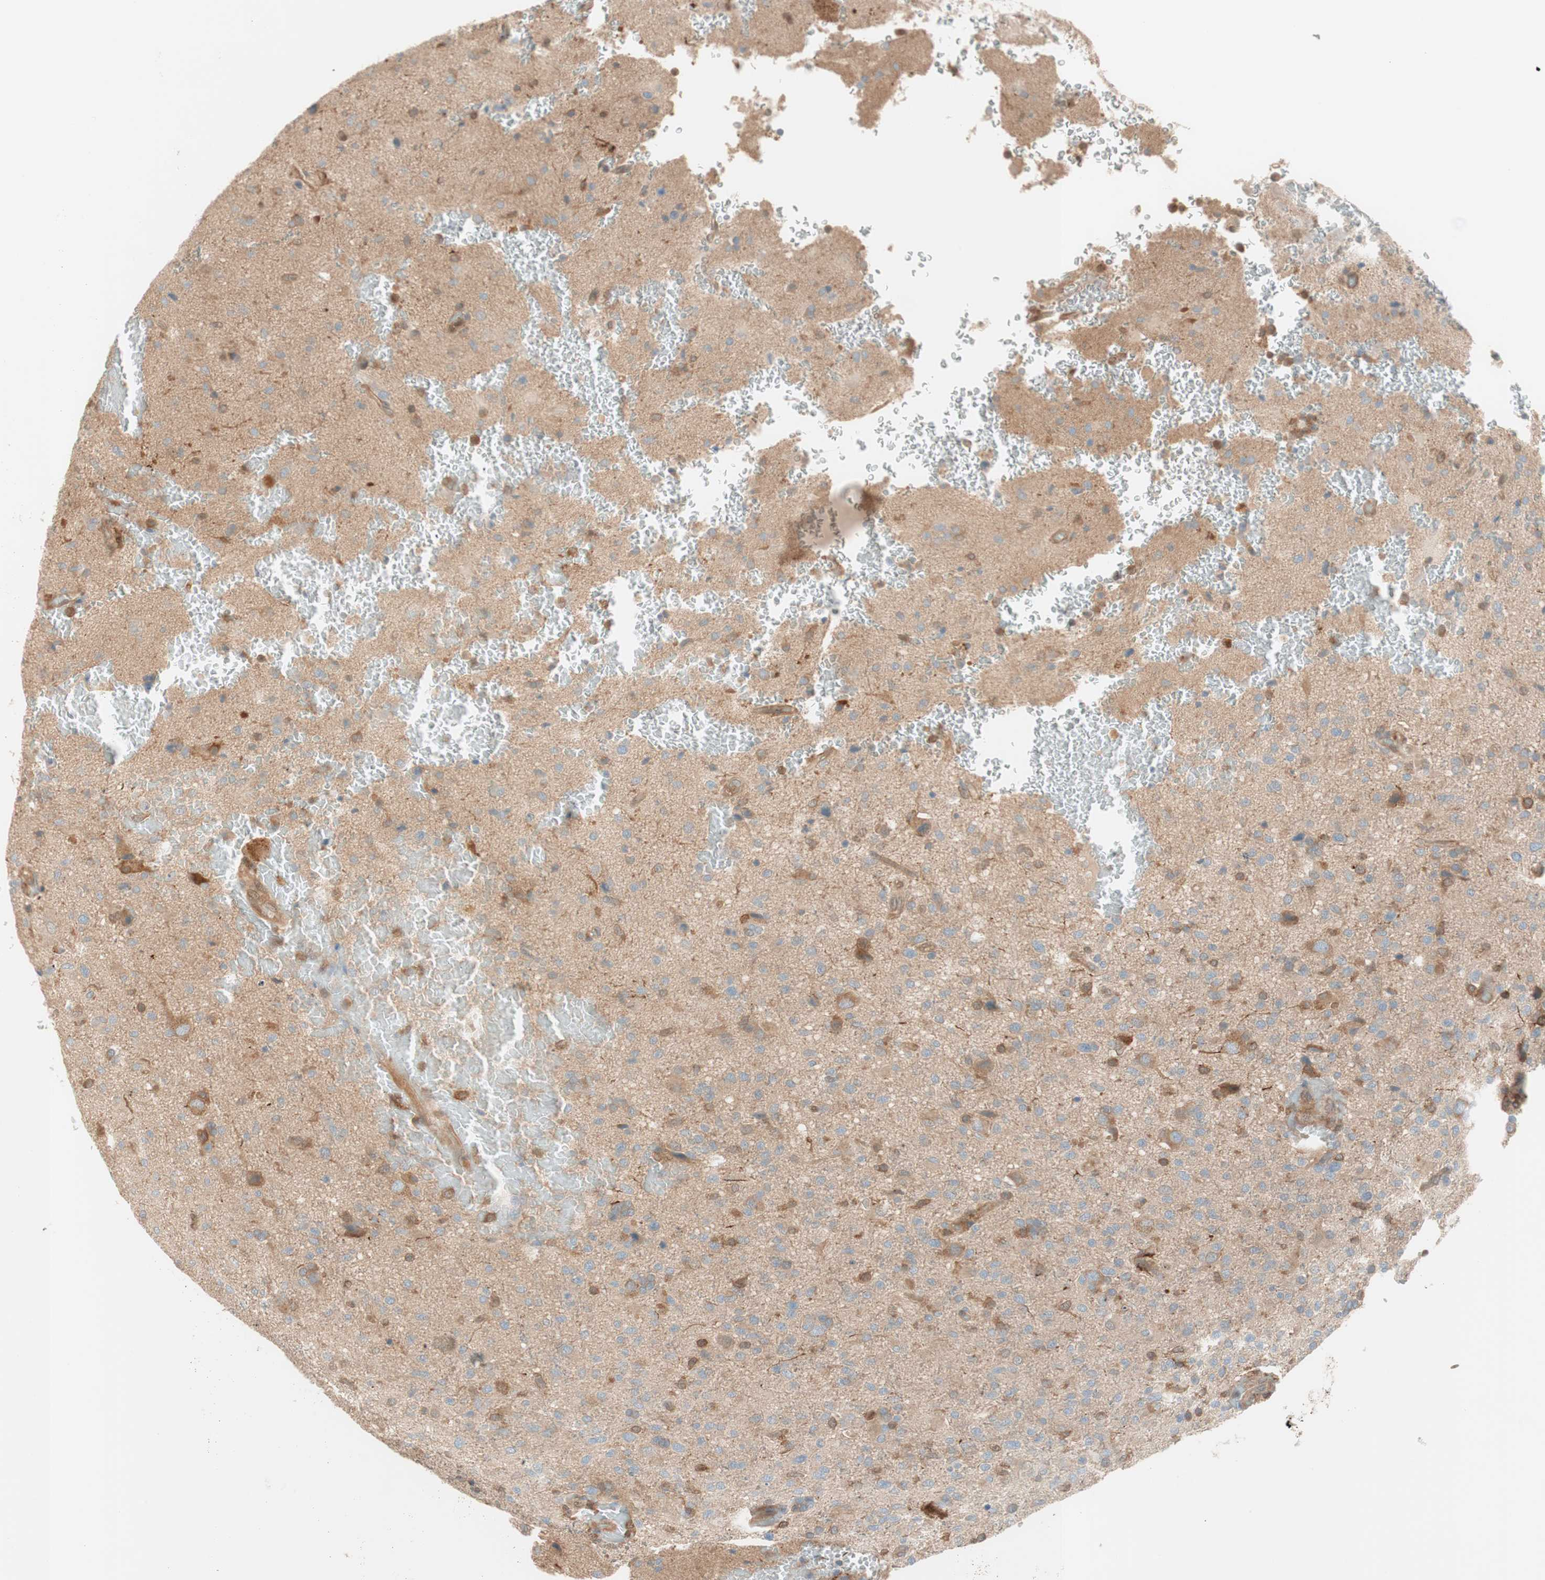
{"staining": {"intensity": "moderate", "quantity": ">75%", "location": "cytoplasmic/membranous"}, "tissue": "glioma", "cell_type": "Tumor cells", "image_type": "cancer", "snomed": [{"axis": "morphology", "description": "Glioma, malignant, High grade"}, {"axis": "topography", "description": "Brain"}], "caption": "Immunohistochemical staining of glioma demonstrates medium levels of moderate cytoplasmic/membranous protein positivity in about >75% of tumor cells.", "gene": "GALT", "patient": {"sex": "male", "age": 71}}